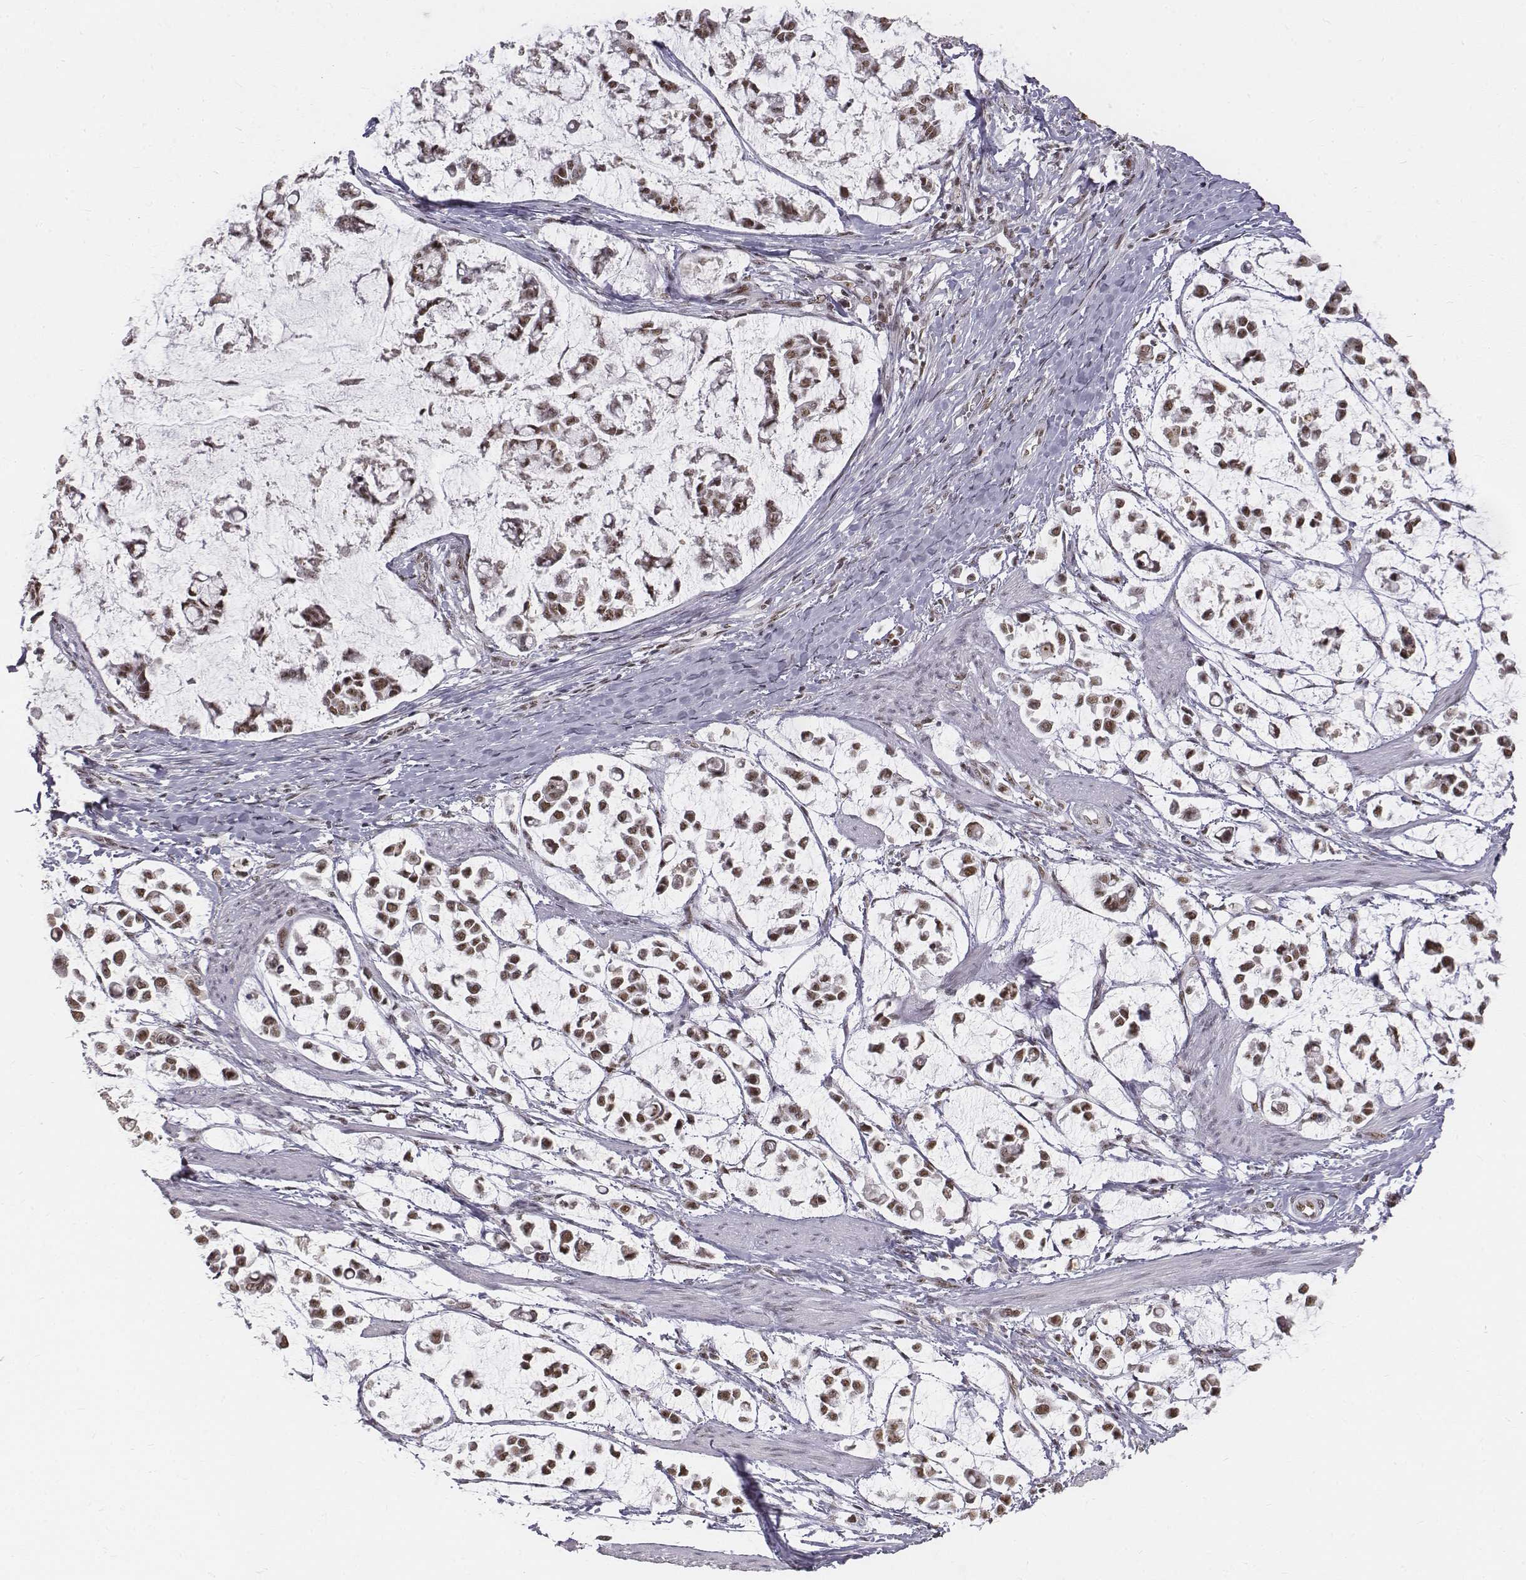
{"staining": {"intensity": "moderate", "quantity": ">75%", "location": "nuclear"}, "tissue": "stomach cancer", "cell_type": "Tumor cells", "image_type": "cancer", "snomed": [{"axis": "morphology", "description": "Adenocarcinoma, NOS"}, {"axis": "topography", "description": "Stomach"}], "caption": "A medium amount of moderate nuclear staining is appreciated in approximately >75% of tumor cells in stomach cancer tissue. The protein of interest is stained brown, and the nuclei are stained in blue (DAB IHC with brightfield microscopy, high magnification).", "gene": "PHF6", "patient": {"sex": "male", "age": 82}}